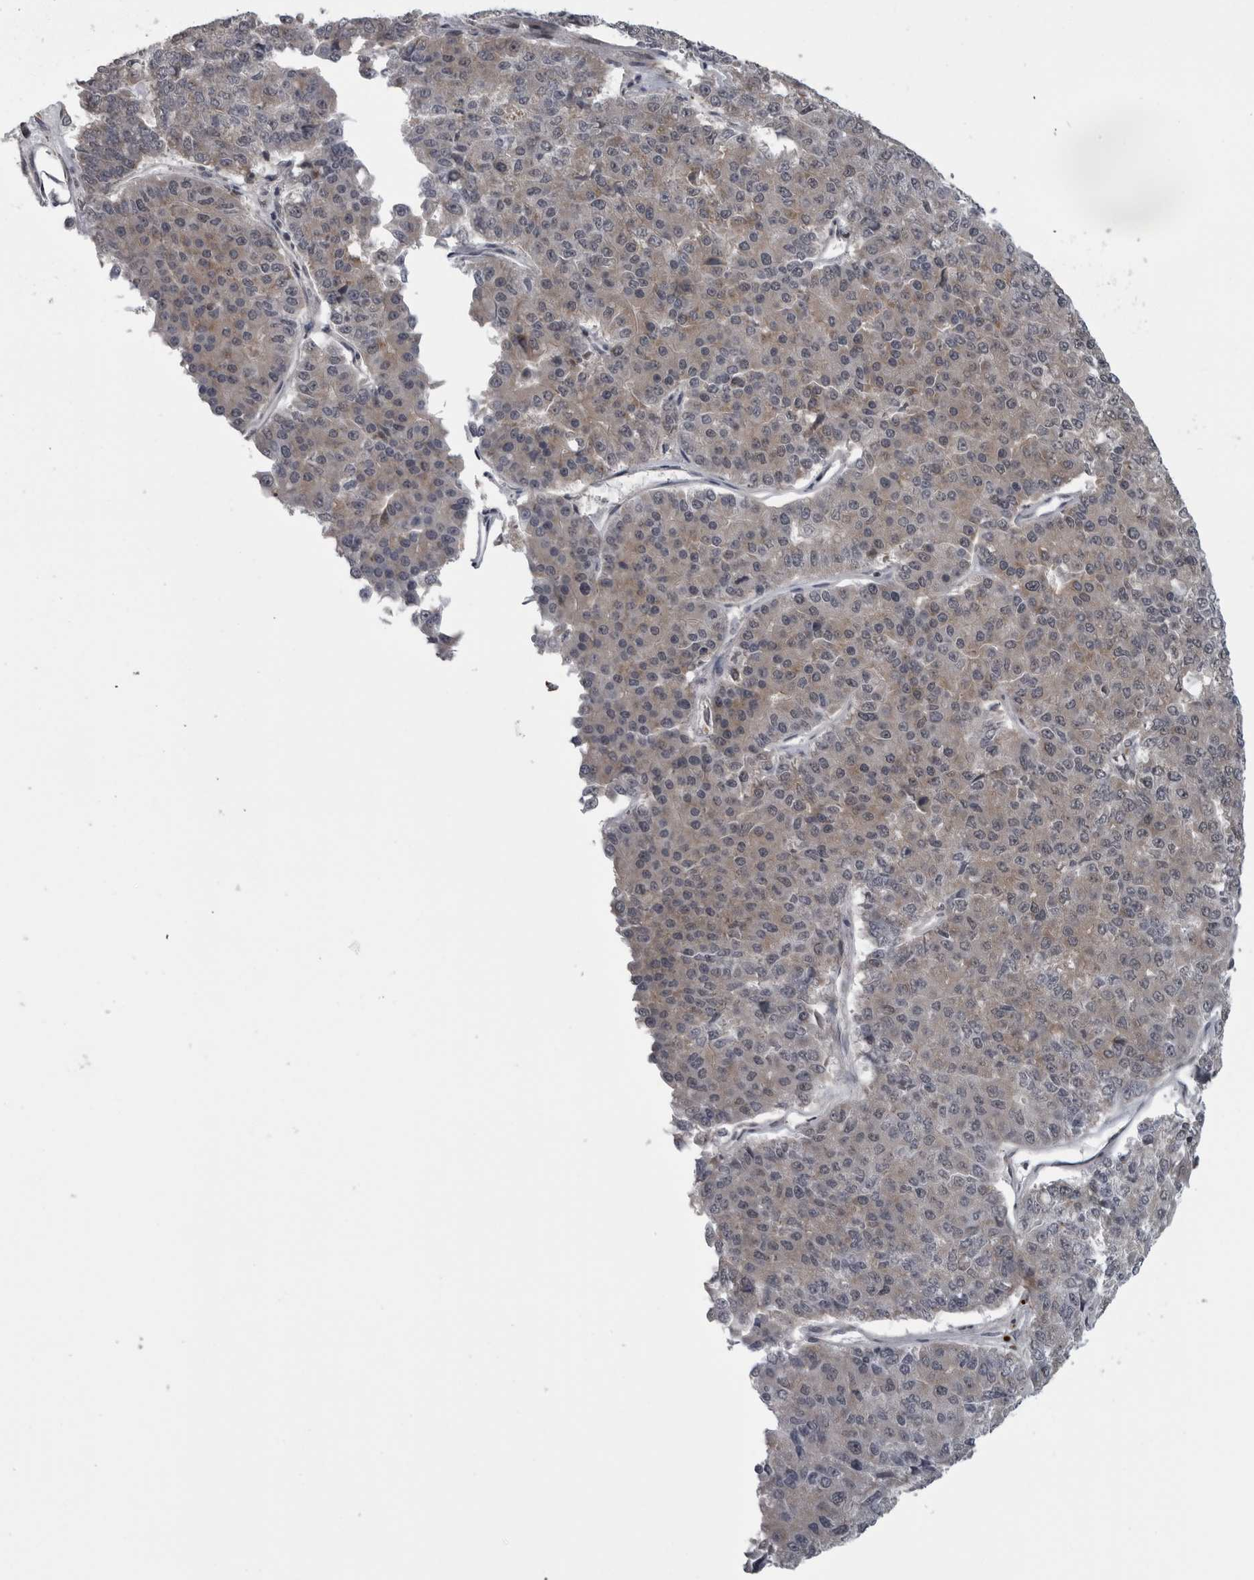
{"staining": {"intensity": "weak", "quantity": ">75%", "location": "cytoplasmic/membranous"}, "tissue": "pancreatic cancer", "cell_type": "Tumor cells", "image_type": "cancer", "snomed": [{"axis": "morphology", "description": "Adenocarcinoma, NOS"}, {"axis": "topography", "description": "Pancreas"}], "caption": "Human adenocarcinoma (pancreatic) stained with a protein marker shows weak staining in tumor cells.", "gene": "FAAP100", "patient": {"sex": "male", "age": 50}}